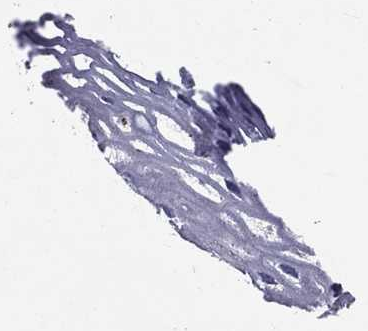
{"staining": {"intensity": "negative", "quantity": "none", "location": "none"}, "tissue": "esophagus", "cell_type": "Squamous epithelial cells", "image_type": "normal", "snomed": [{"axis": "morphology", "description": "Normal tissue, NOS"}, {"axis": "topography", "description": "Esophagus"}], "caption": "DAB immunohistochemical staining of benign esophagus displays no significant expression in squamous epithelial cells. The staining is performed using DAB brown chromogen with nuclei counter-stained in using hematoxylin.", "gene": "SLC4A10", "patient": {"sex": "male", "age": 76}}